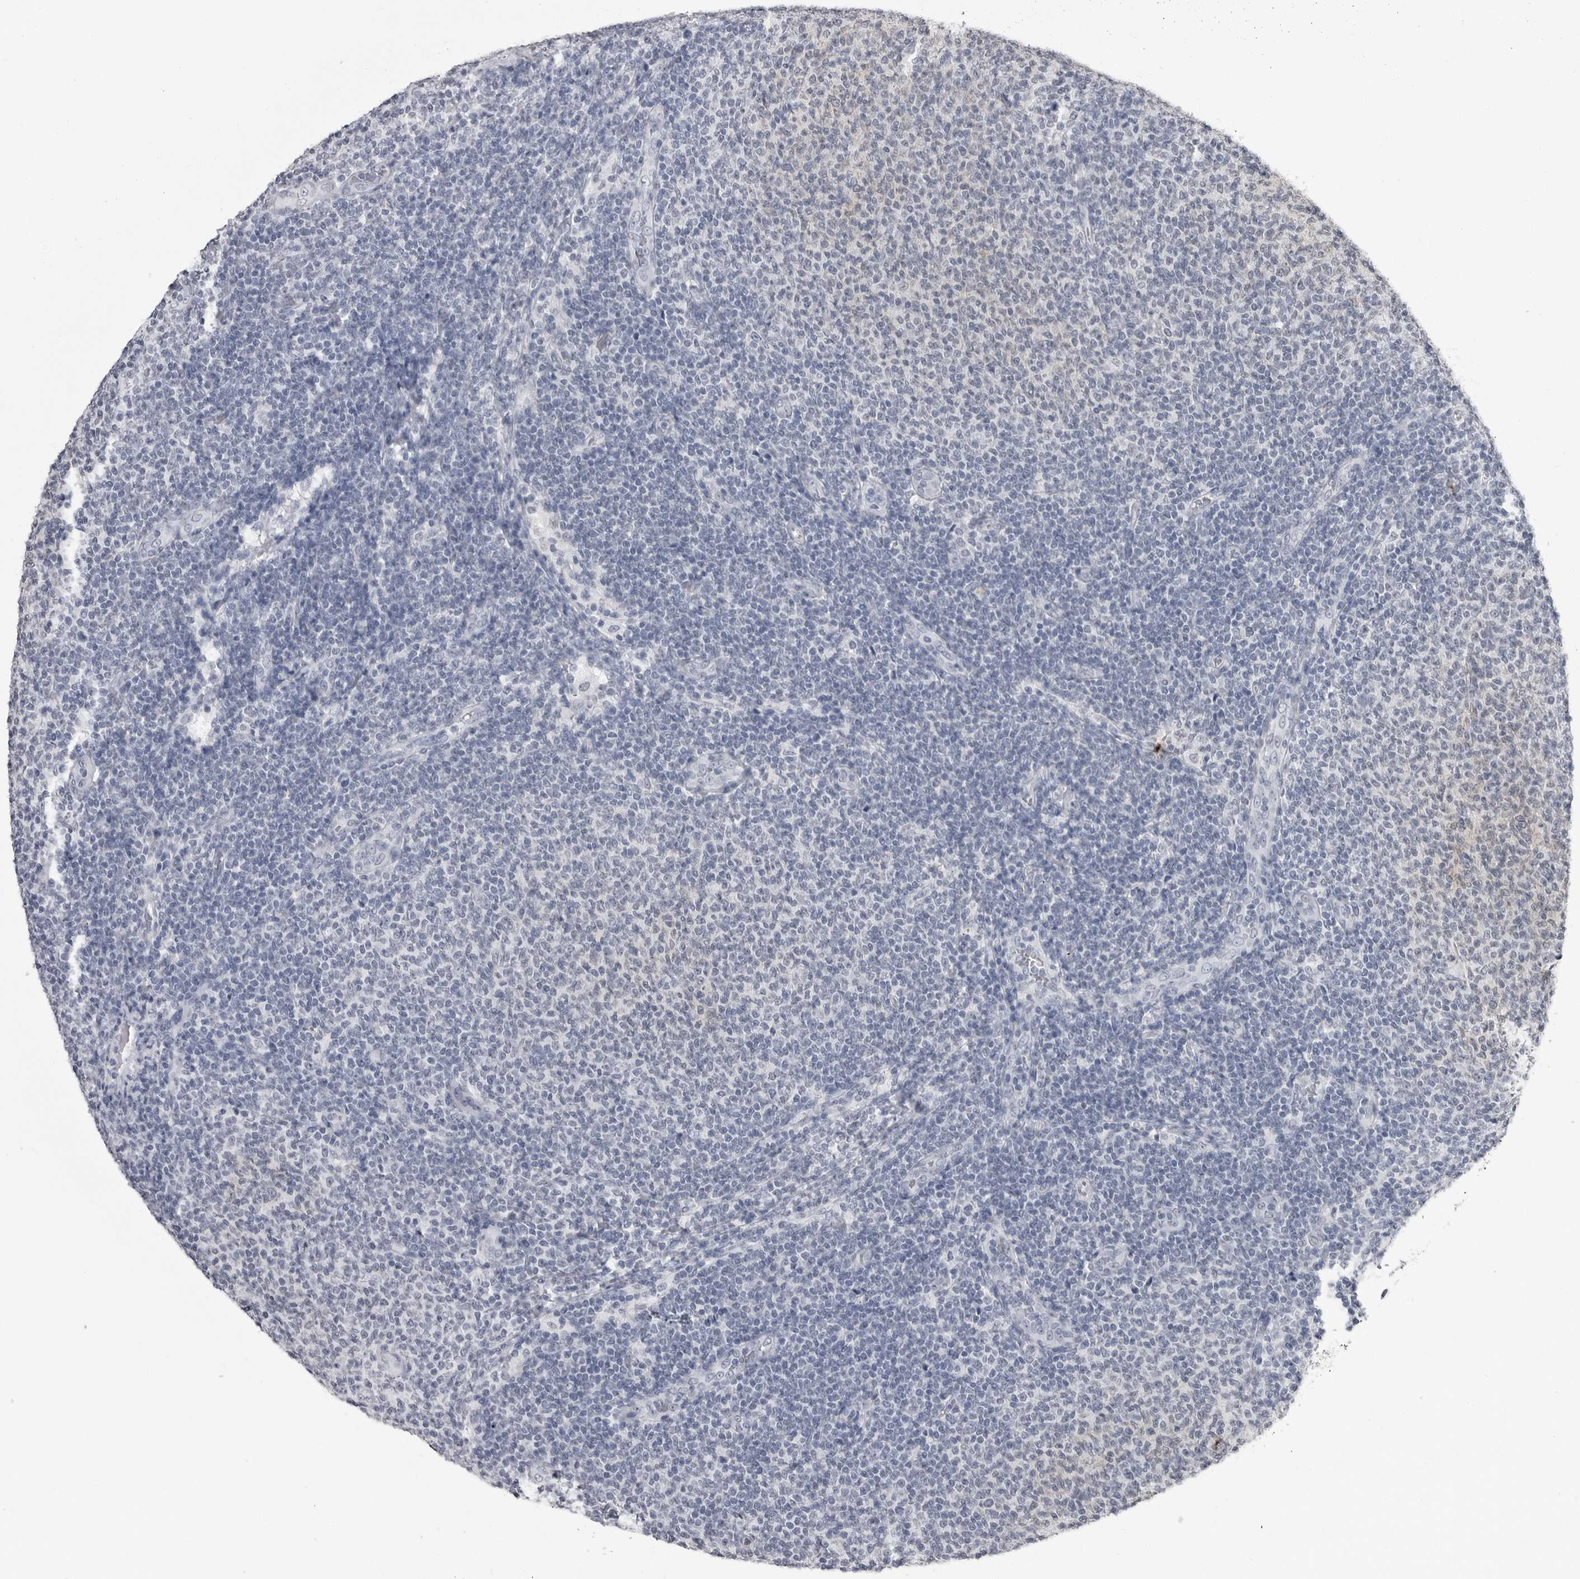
{"staining": {"intensity": "negative", "quantity": "none", "location": "none"}, "tissue": "lymphoma", "cell_type": "Tumor cells", "image_type": "cancer", "snomed": [{"axis": "morphology", "description": "Malignant lymphoma, non-Hodgkin's type, Low grade"}, {"axis": "topography", "description": "Lymph node"}], "caption": "IHC image of human lymphoma stained for a protein (brown), which reveals no staining in tumor cells.", "gene": "HEPACAM", "patient": {"sex": "male", "age": 66}}